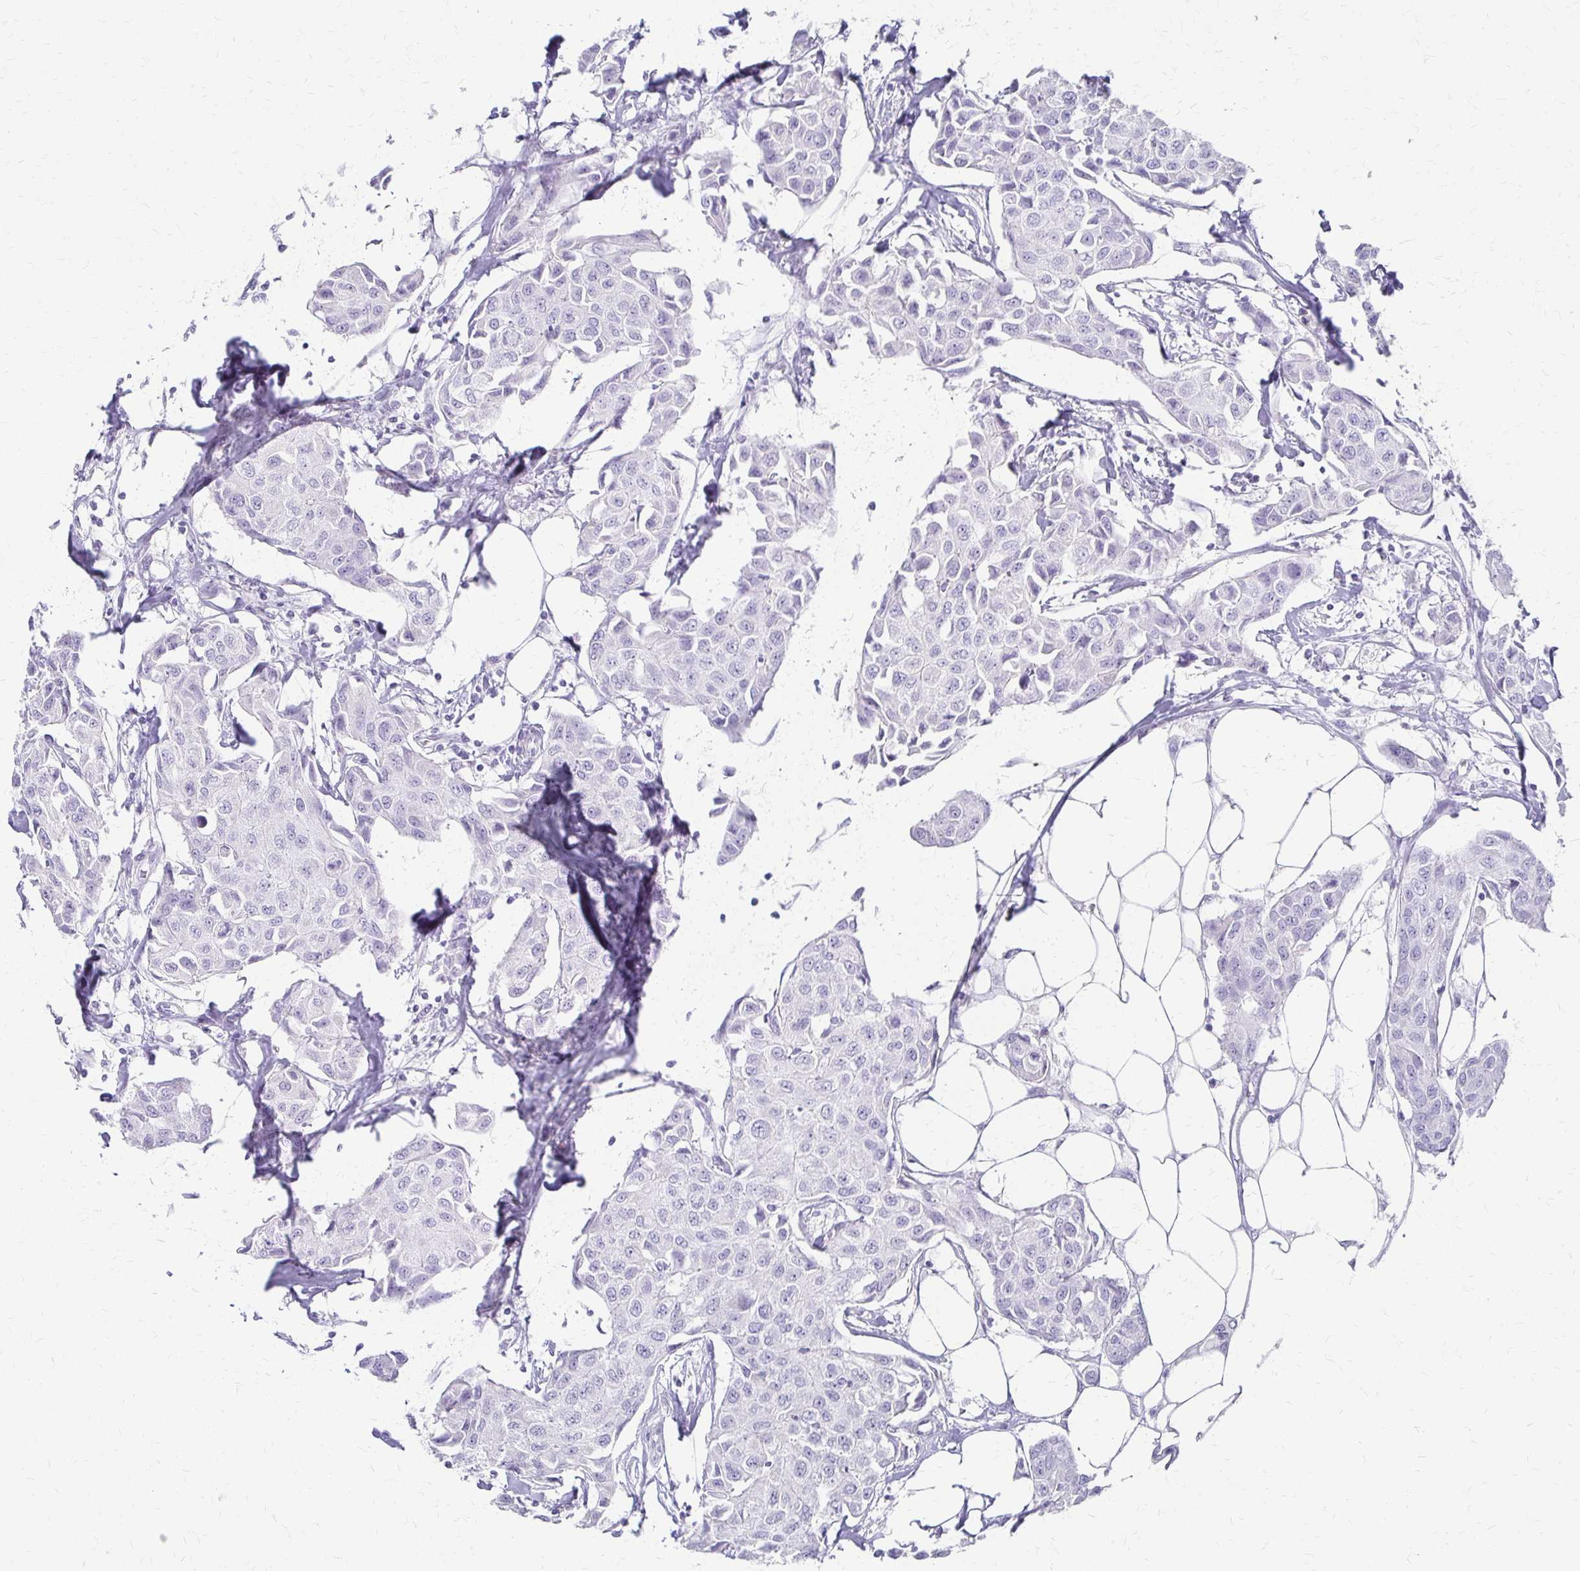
{"staining": {"intensity": "negative", "quantity": "none", "location": "none"}, "tissue": "breast cancer", "cell_type": "Tumor cells", "image_type": "cancer", "snomed": [{"axis": "morphology", "description": "Duct carcinoma"}, {"axis": "topography", "description": "Breast"}, {"axis": "topography", "description": "Lymph node"}], "caption": "Micrograph shows no protein expression in tumor cells of breast cancer (infiltrating ductal carcinoma) tissue. Brightfield microscopy of IHC stained with DAB (brown) and hematoxylin (blue), captured at high magnification.", "gene": "IVL", "patient": {"sex": "female", "age": 80}}